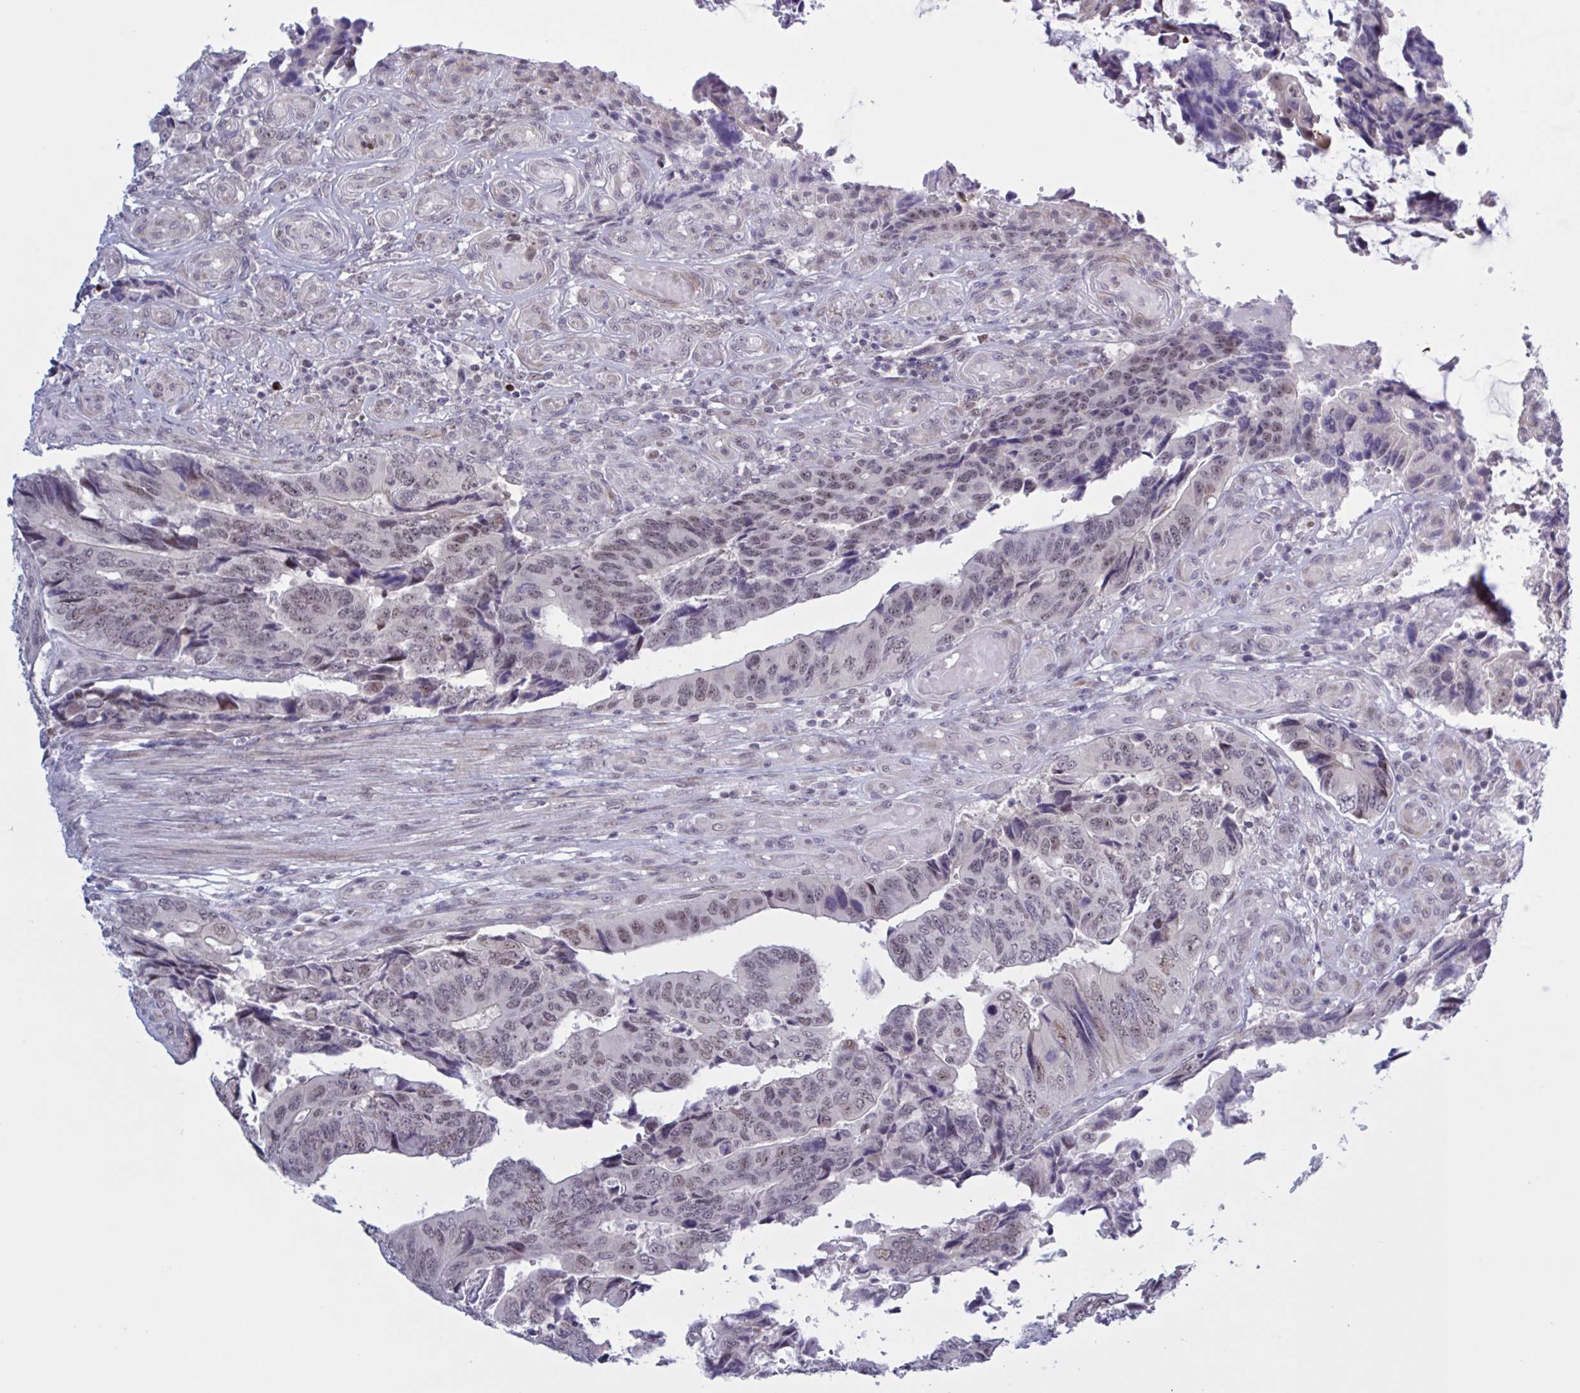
{"staining": {"intensity": "weak", "quantity": "25%-75%", "location": "nuclear"}, "tissue": "colorectal cancer", "cell_type": "Tumor cells", "image_type": "cancer", "snomed": [{"axis": "morphology", "description": "Adenocarcinoma, NOS"}, {"axis": "topography", "description": "Colon"}], "caption": "Protein staining of colorectal adenocarcinoma tissue exhibits weak nuclear staining in about 25%-75% of tumor cells.", "gene": "PRMT6", "patient": {"sex": "male", "age": 87}}